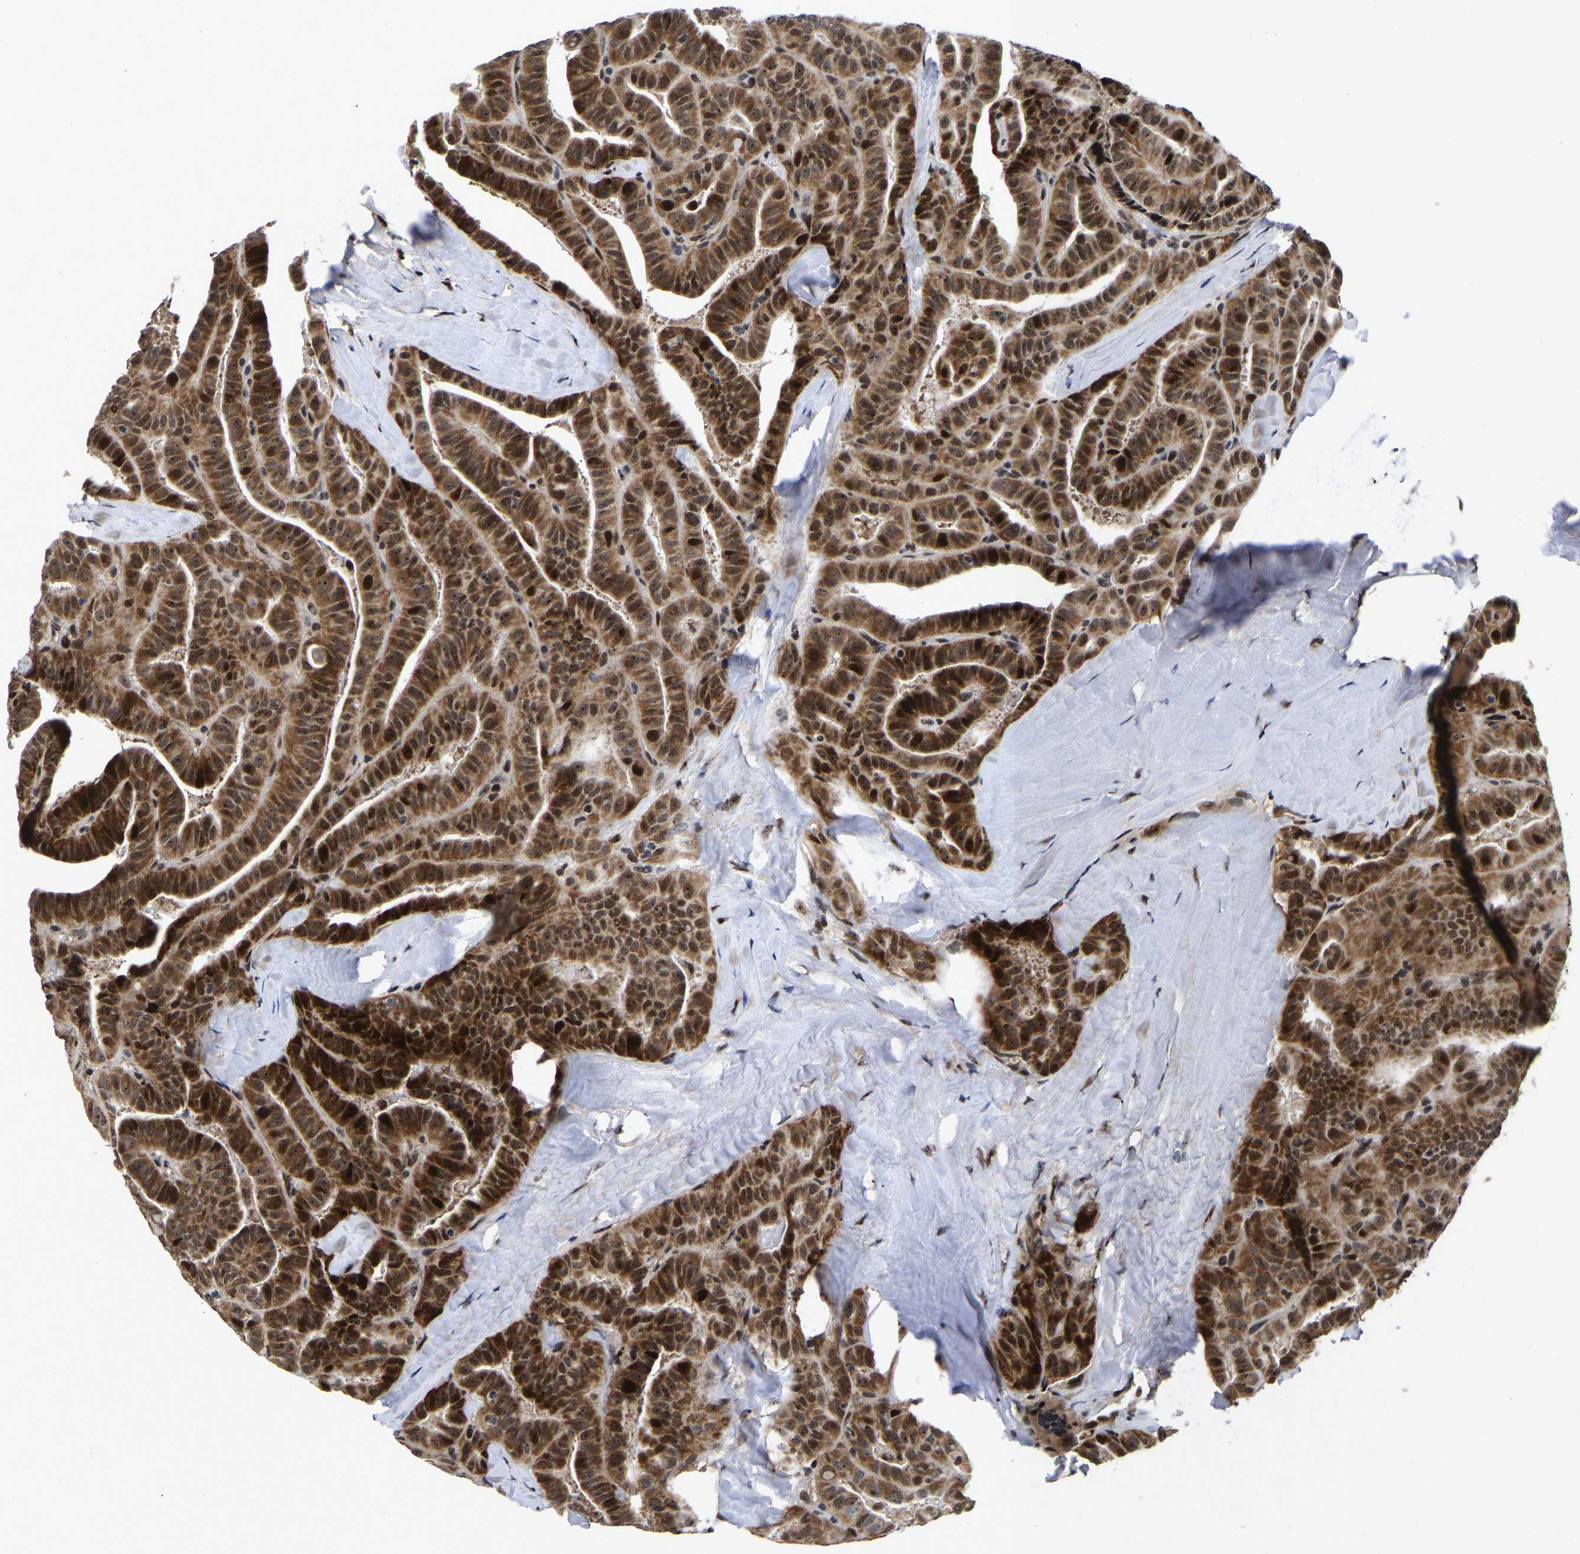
{"staining": {"intensity": "strong", "quantity": ">75%", "location": "cytoplasmic/membranous,nuclear"}, "tissue": "thyroid cancer", "cell_type": "Tumor cells", "image_type": "cancer", "snomed": [{"axis": "morphology", "description": "Papillary adenocarcinoma, NOS"}, {"axis": "topography", "description": "Thyroid gland"}], "caption": "IHC micrograph of thyroid cancer stained for a protein (brown), which exhibits high levels of strong cytoplasmic/membranous and nuclear staining in about >75% of tumor cells.", "gene": "JUNB", "patient": {"sex": "male", "age": 77}}